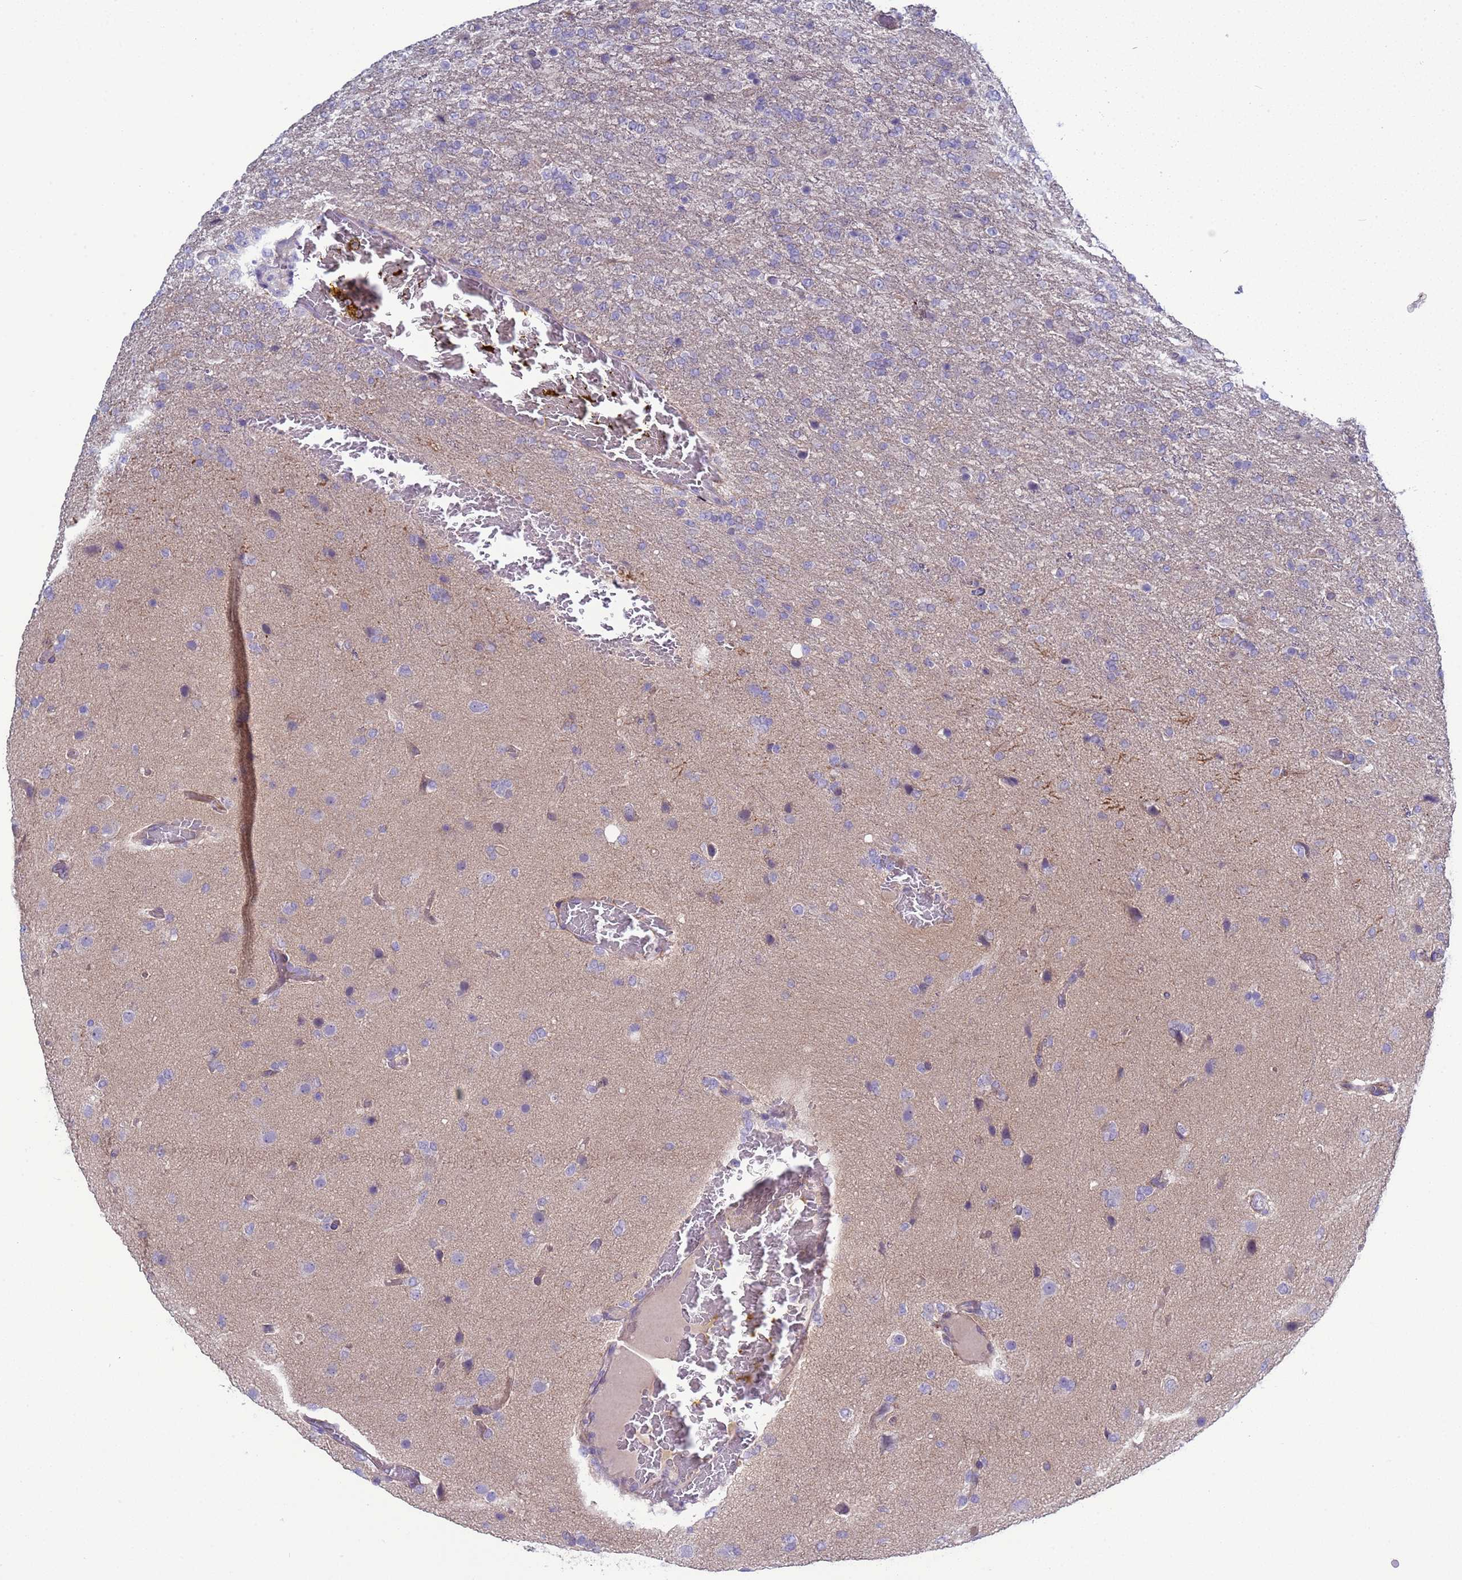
{"staining": {"intensity": "negative", "quantity": "none", "location": "none"}, "tissue": "glioma", "cell_type": "Tumor cells", "image_type": "cancer", "snomed": [{"axis": "morphology", "description": "Glioma, malignant, High grade"}, {"axis": "topography", "description": "Brain"}], "caption": "IHC of human glioma displays no expression in tumor cells.", "gene": "TRMT10A", "patient": {"sex": "female", "age": 74}}